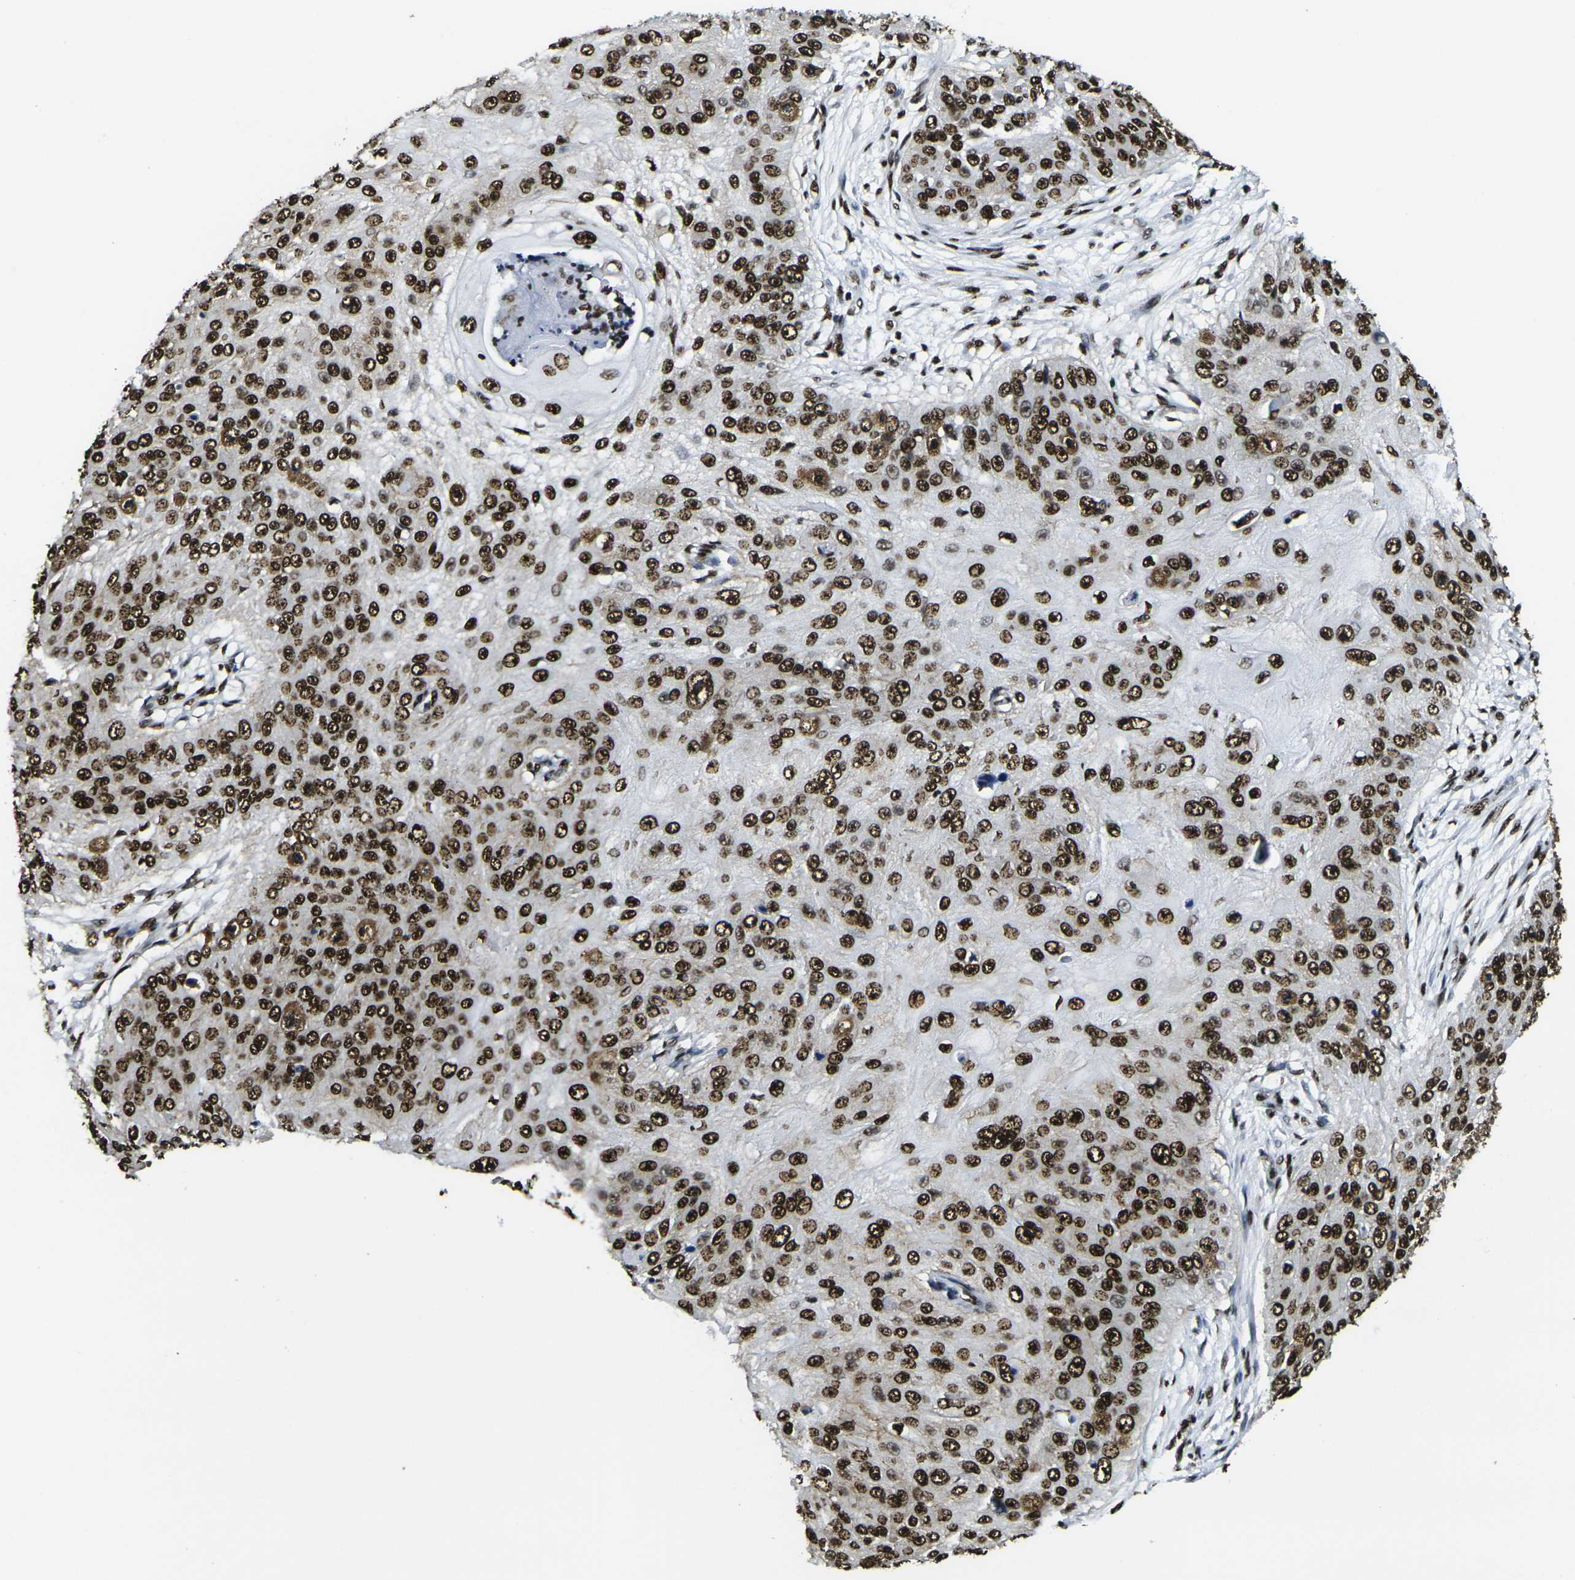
{"staining": {"intensity": "strong", "quantity": ">75%", "location": "nuclear"}, "tissue": "skin cancer", "cell_type": "Tumor cells", "image_type": "cancer", "snomed": [{"axis": "morphology", "description": "Squamous cell carcinoma, NOS"}, {"axis": "topography", "description": "Skin"}], "caption": "Human skin cancer (squamous cell carcinoma) stained with a protein marker demonstrates strong staining in tumor cells.", "gene": "SMARCC1", "patient": {"sex": "female", "age": 80}}